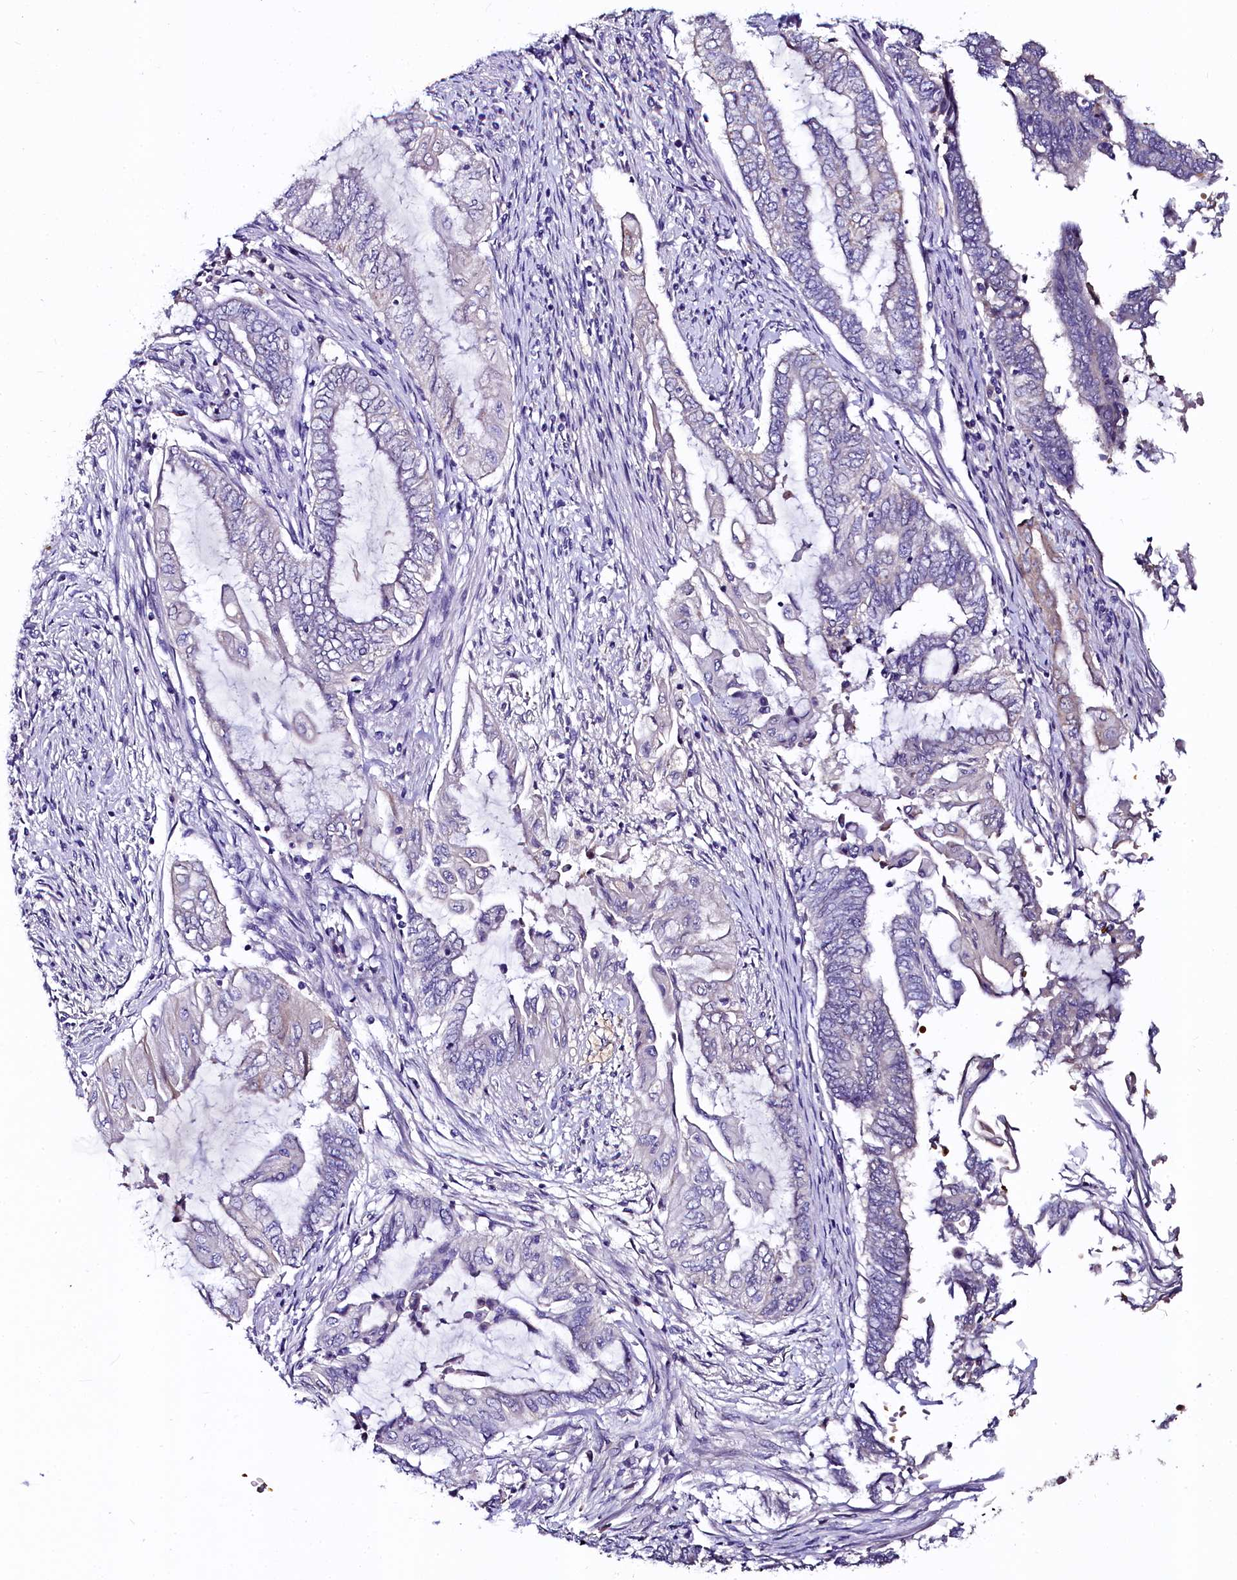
{"staining": {"intensity": "negative", "quantity": "none", "location": "none"}, "tissue": "endometrial cancer", "cell_type": "Tumor cells", "image_type": "cancer", "snomed": [{"axis": "morphology", "description": "Adenocarcinoma, NOS"}, {"axis": "topography", "description": "Uterus"}, {"axis": "topography", "description": "Endometrium"}], "caption": "The image reveals no staining of tumor cells in endometrial cancer.", "gene": "CTDSPL2", "patient": {"sex": "female", "age": 70}}